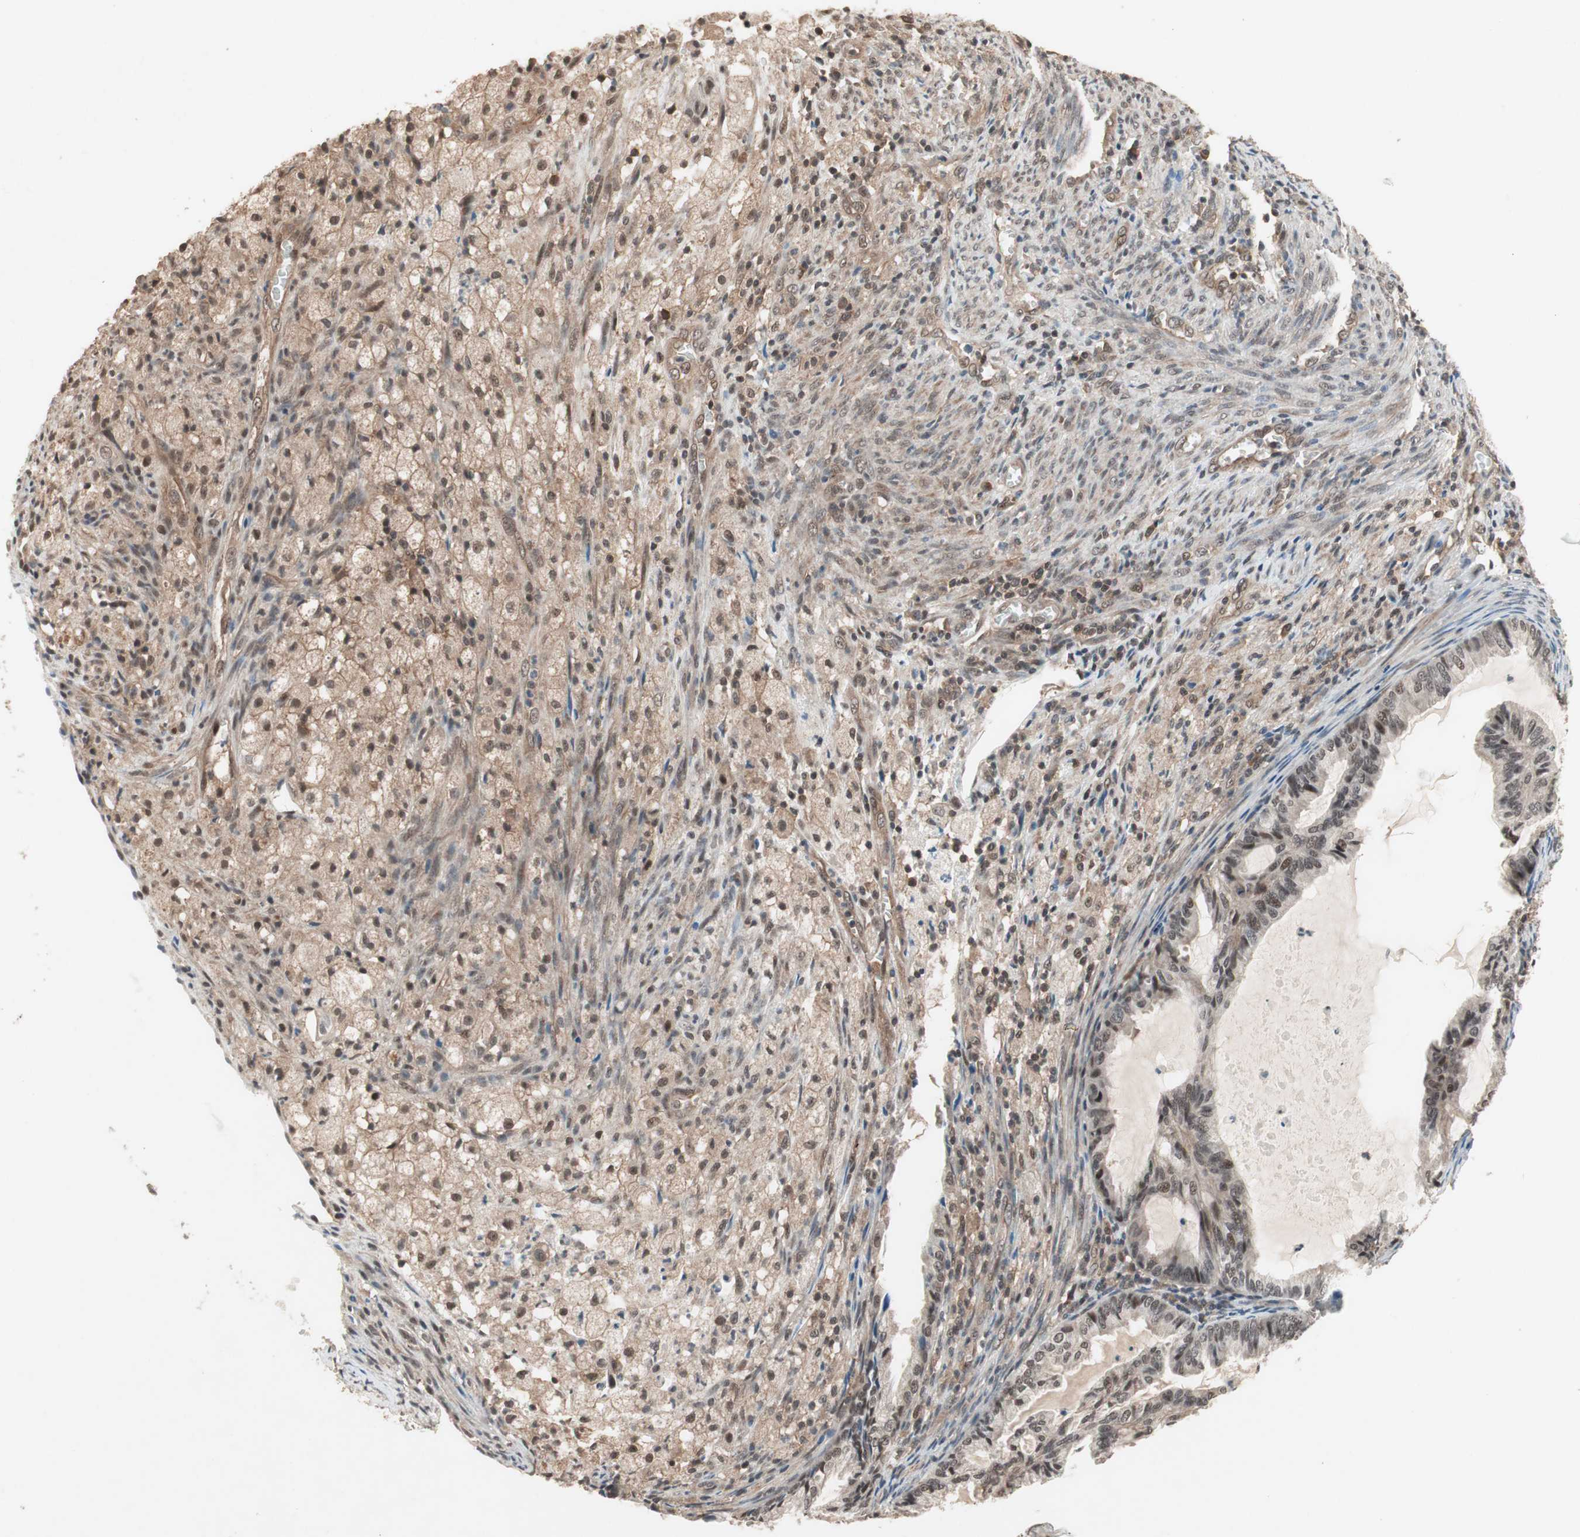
{"staining": {"intensity": "moderate", "quantity": ">75%", "location": "cytoplasmic/membranous,nuclear"}, "tissue": "cervical cancer", "cell_type": "Tumor cells", "image_type": "cancer", "snomed": [{"axis": "morphology", "description": "Normal tissue, NOS"}, {"axis": "morphology", "description": "Adenocarcinoma, NOS"}, {"axis": "topography", "description": "Cervix"}, {"axis": "topography", "description": "Endometrium"}], "caption": "Immunohistochemical staining of human adenocarcinoma (cervical) shows moderate cytoplasmic/membranous and nuclear protein expression in approximately >75% of tumor cells. The protein of interest is stained brown, and the nuclei are stained in blue (DAB IHC with brightfield microscopy, high magnification).", "gene": "GART", "patient": {"sex": "female", "age": 86}}